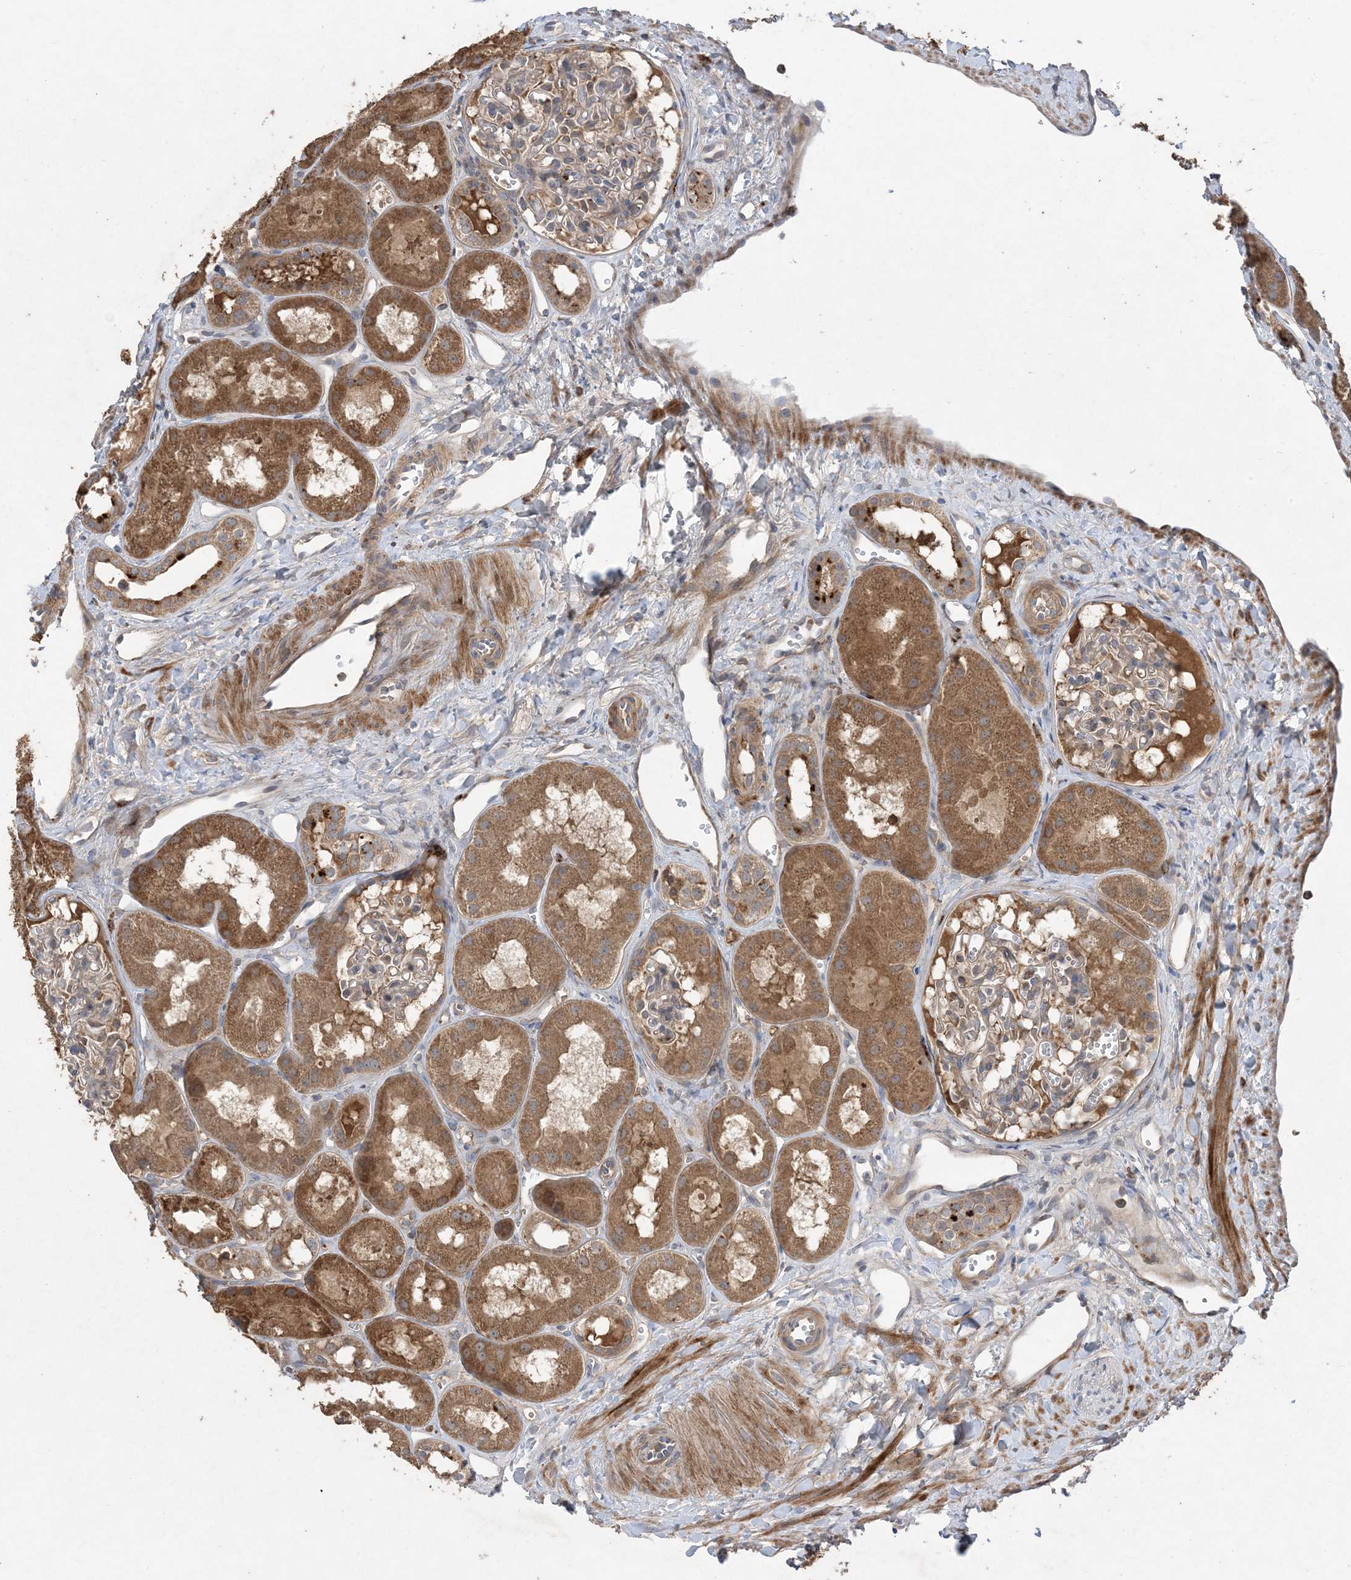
{"staining": {"intensity": "weak", "quantity": "25%-75%", "location": "cytoplasmic/membranous"}, "tissue": "kidney", "cell_type": "Cells in glomeruli", "image_type": "normal", "snomed": [{"axis": "morphology", "description": "Normal tissue, NOS"}, {"axis": "topography", "description": "Kidney"}], "caption": "Cells in glomeruli exhibit low levels of weak cytoplasmic/membranous staining in about 25%-75% of cells in unremarkable kidney.", "gene": "MASP2", "patient": {"sex": "male", "age": 16}}